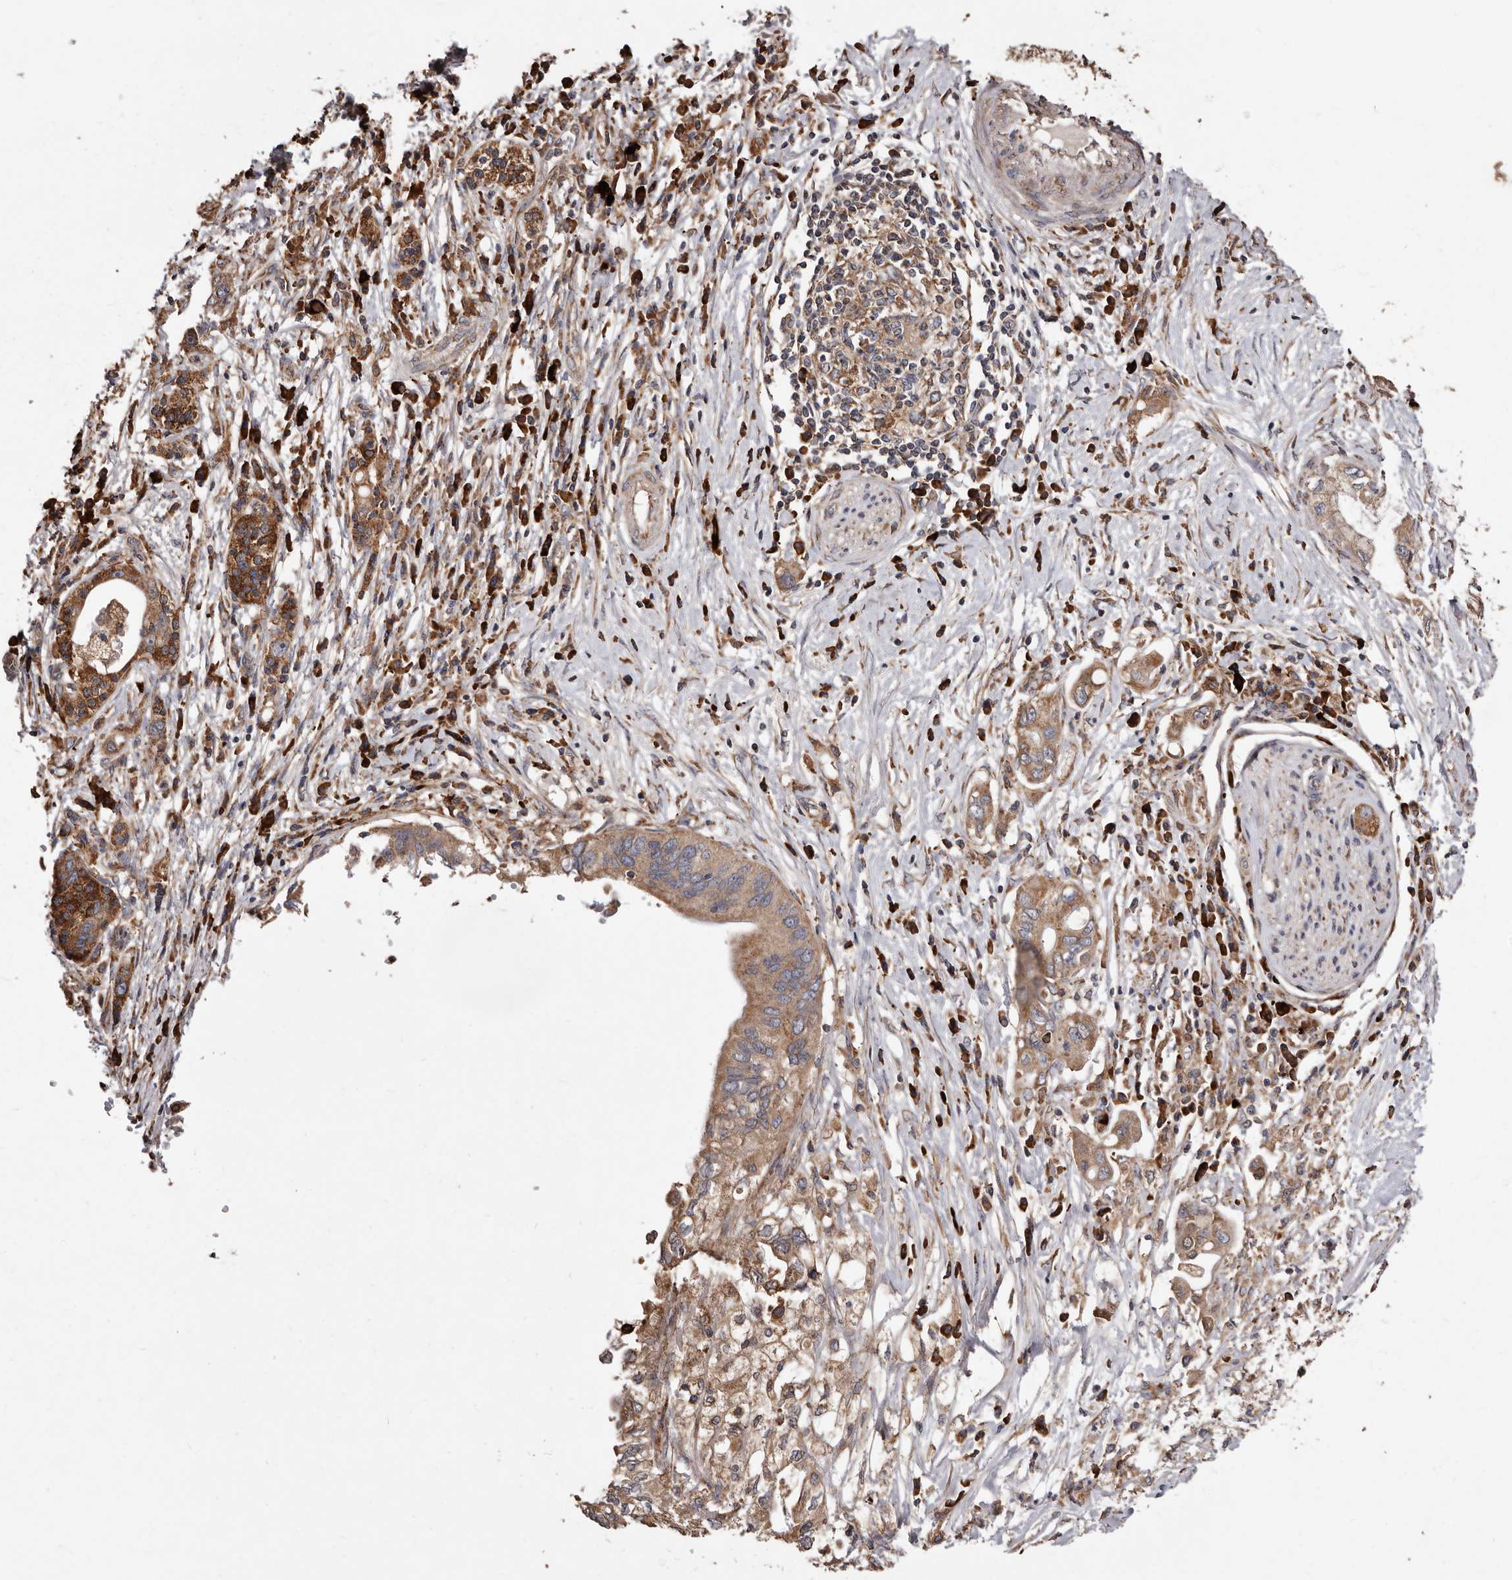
{"staining": {"intensity": "moderate", "quantity": ">75%", "location": "cytoplasmic/membranous"}, "tissue": "pancreatic cancer", "cell_type": "Tumor cells", "image_type": "cancer", "snomed": [{"axis": "morphology", "description": "Adenocarcinoma, NOS"}, {"axis": "topography", "description": "Pancreas"}], "caption": "A histopathology image of pancreatic cancer (adenocarcinoma) stained for a protein exhibits moderate cytoplasmic/membranous brown staining in tumor cells. Nuclei are stained in blue.", "gene": "STEAP2", "patient": {"sex": "female", "age": 73}}